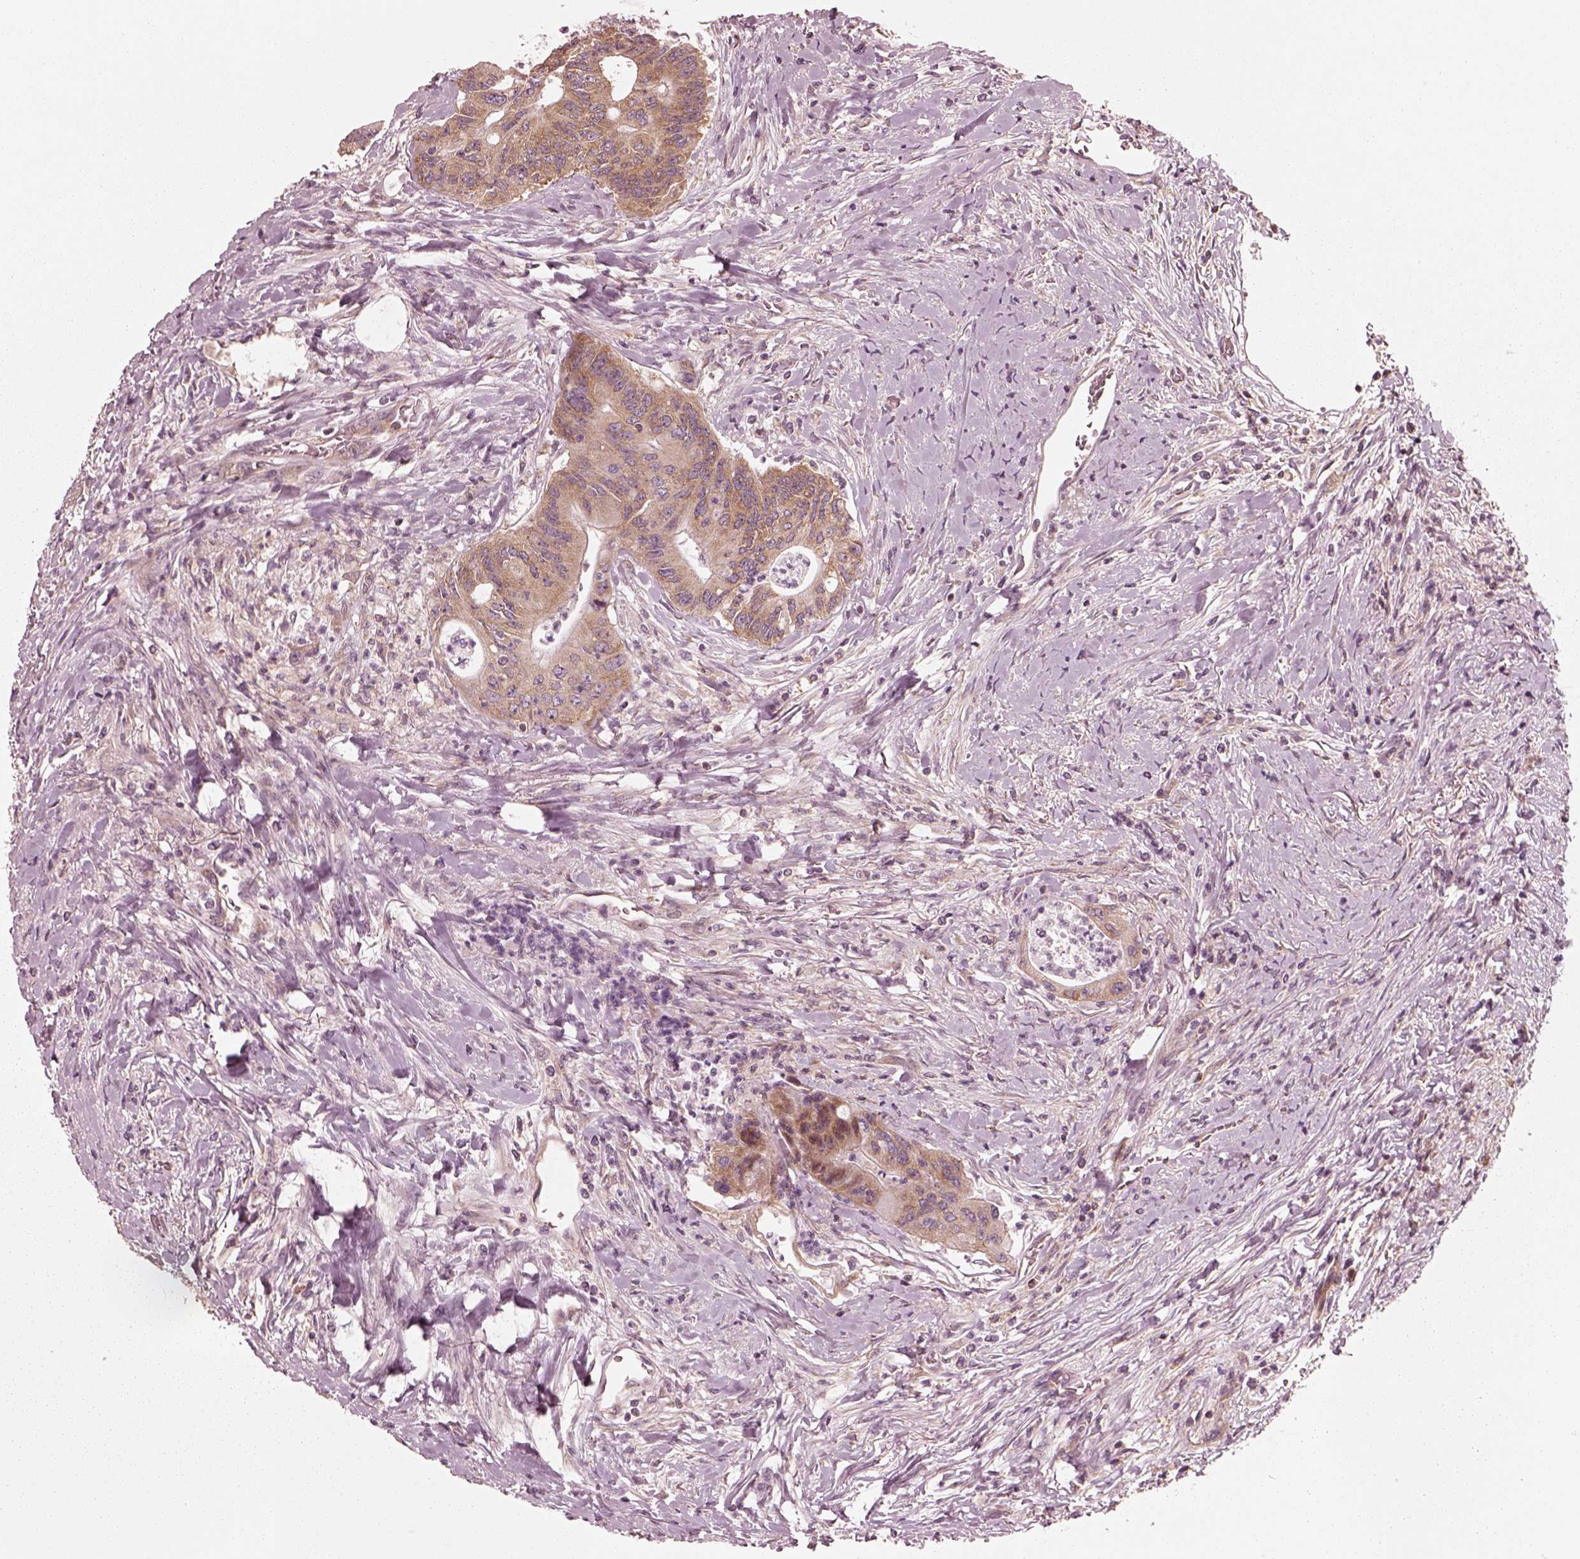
{"staining": {"intensity": "moderate", "quantity": ">75%", "location": "cytoplasmic/membranous"}, "tissue": "colorectal cancer", "cell_type": "Tumor cells", "image_type": "cancer", "snomed": [{"axis": "morphology", "description": "Adenocarcinoma, NOS"}, {"axis": "topography", "description": "Rectum"}], "caption": "Tumor cells reveal moderate cytoplasmic/membranous expression in approximately >75% of cells in colorectal cancer.", "gene": "CNOT2", "patient": {"sex": "male", "age": 59}}